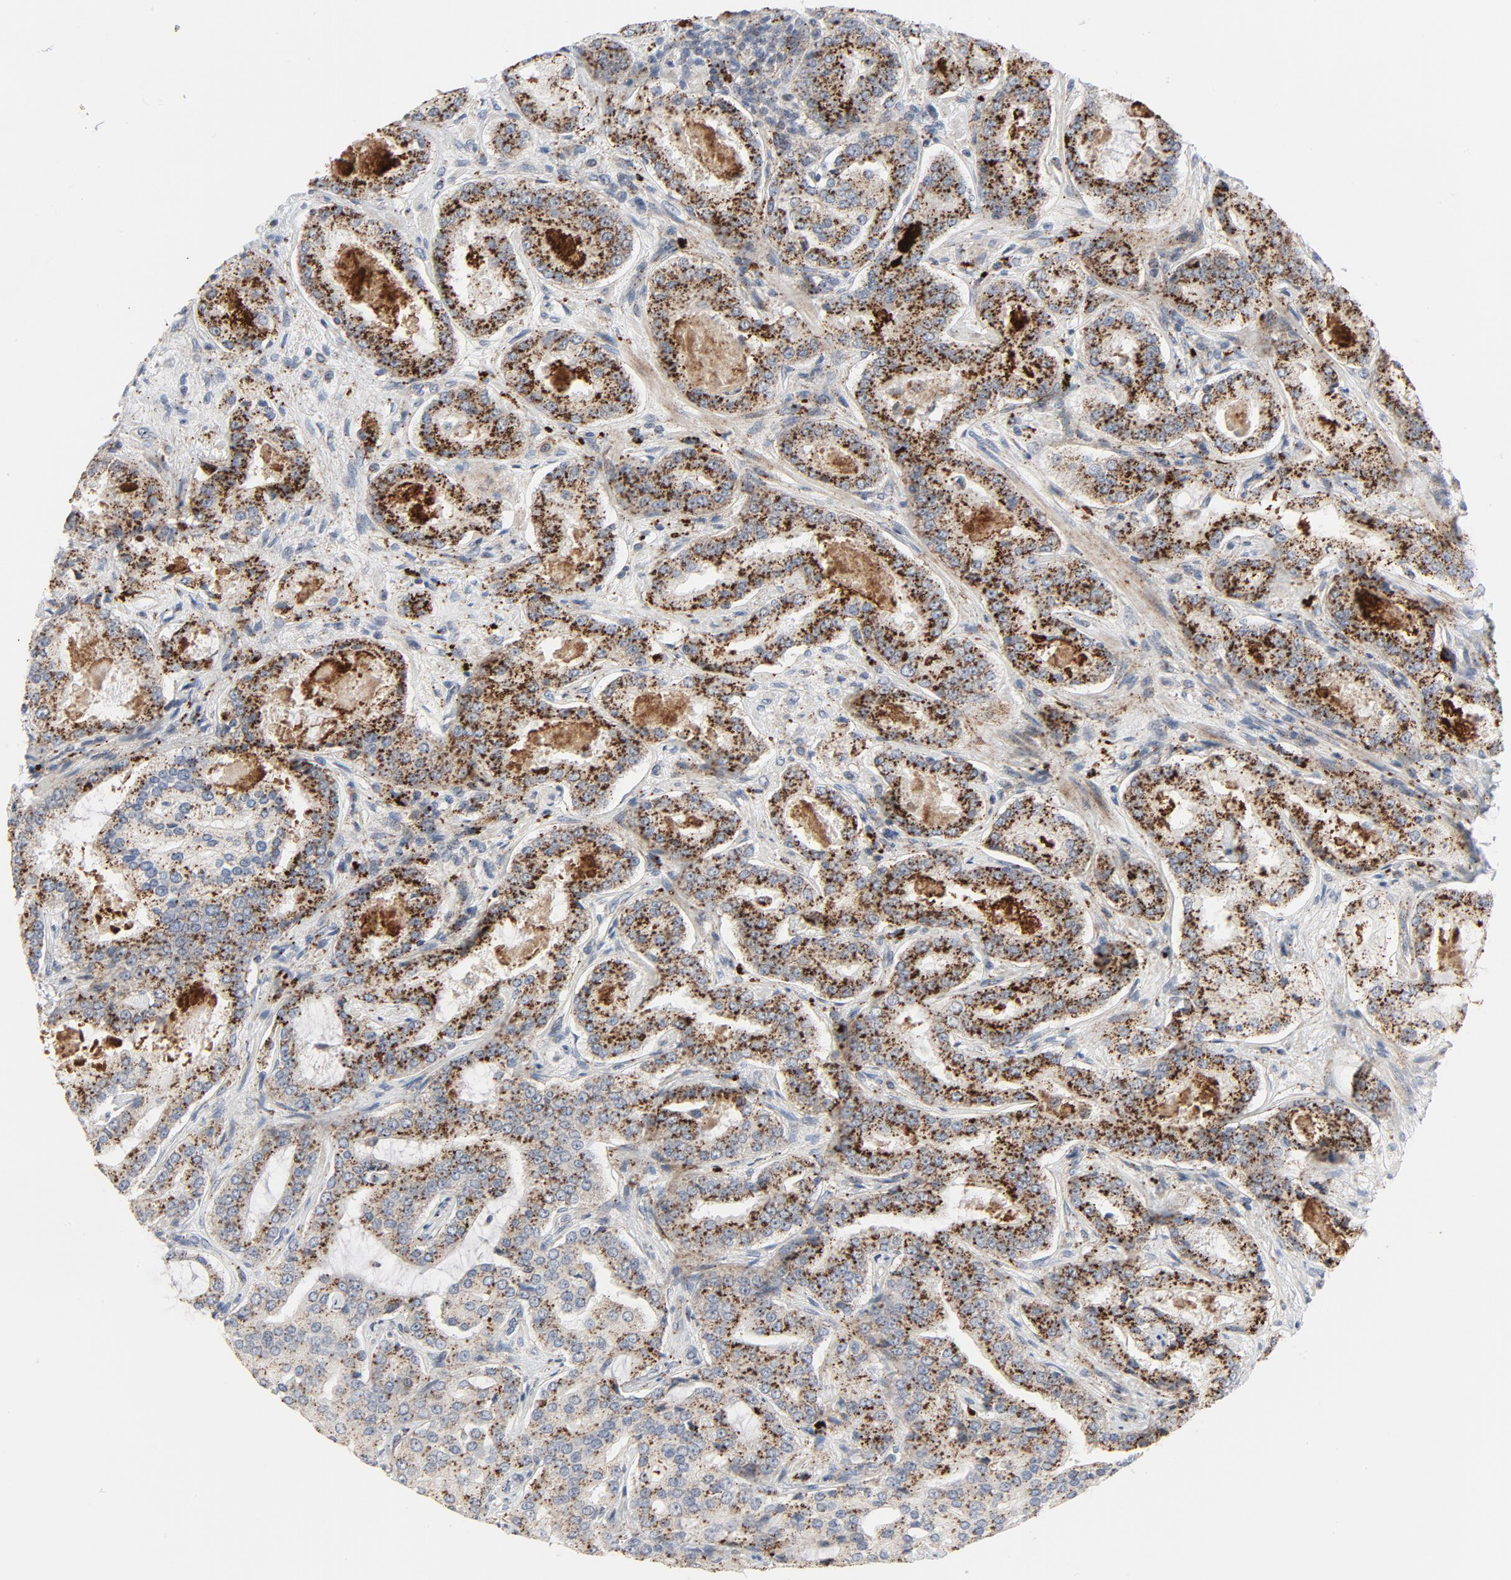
{"staining": {"intensity": "strong", "quantity": ">75%", "location": "cytoplasmic/membranous"}, "tissue": "prostate cancer", "cell_type": "Tumor cells", "image_type": "cancer", "snomed": [{"axis": "morphology", "description": "Adenocarcinoma, High grade"}, {"axis": "topography", "description": "Prostate"}], "caption": "A brown stain labels strong cytoplasmic/membranous positivity of a protein in prostate cancer (high-grade adenocarcinoma) tumor cells. (Brightfield microscopy of DAB IHC at high magnification).", "gene": "AKT2", "patient": {"sex": "male", "age": 72}}